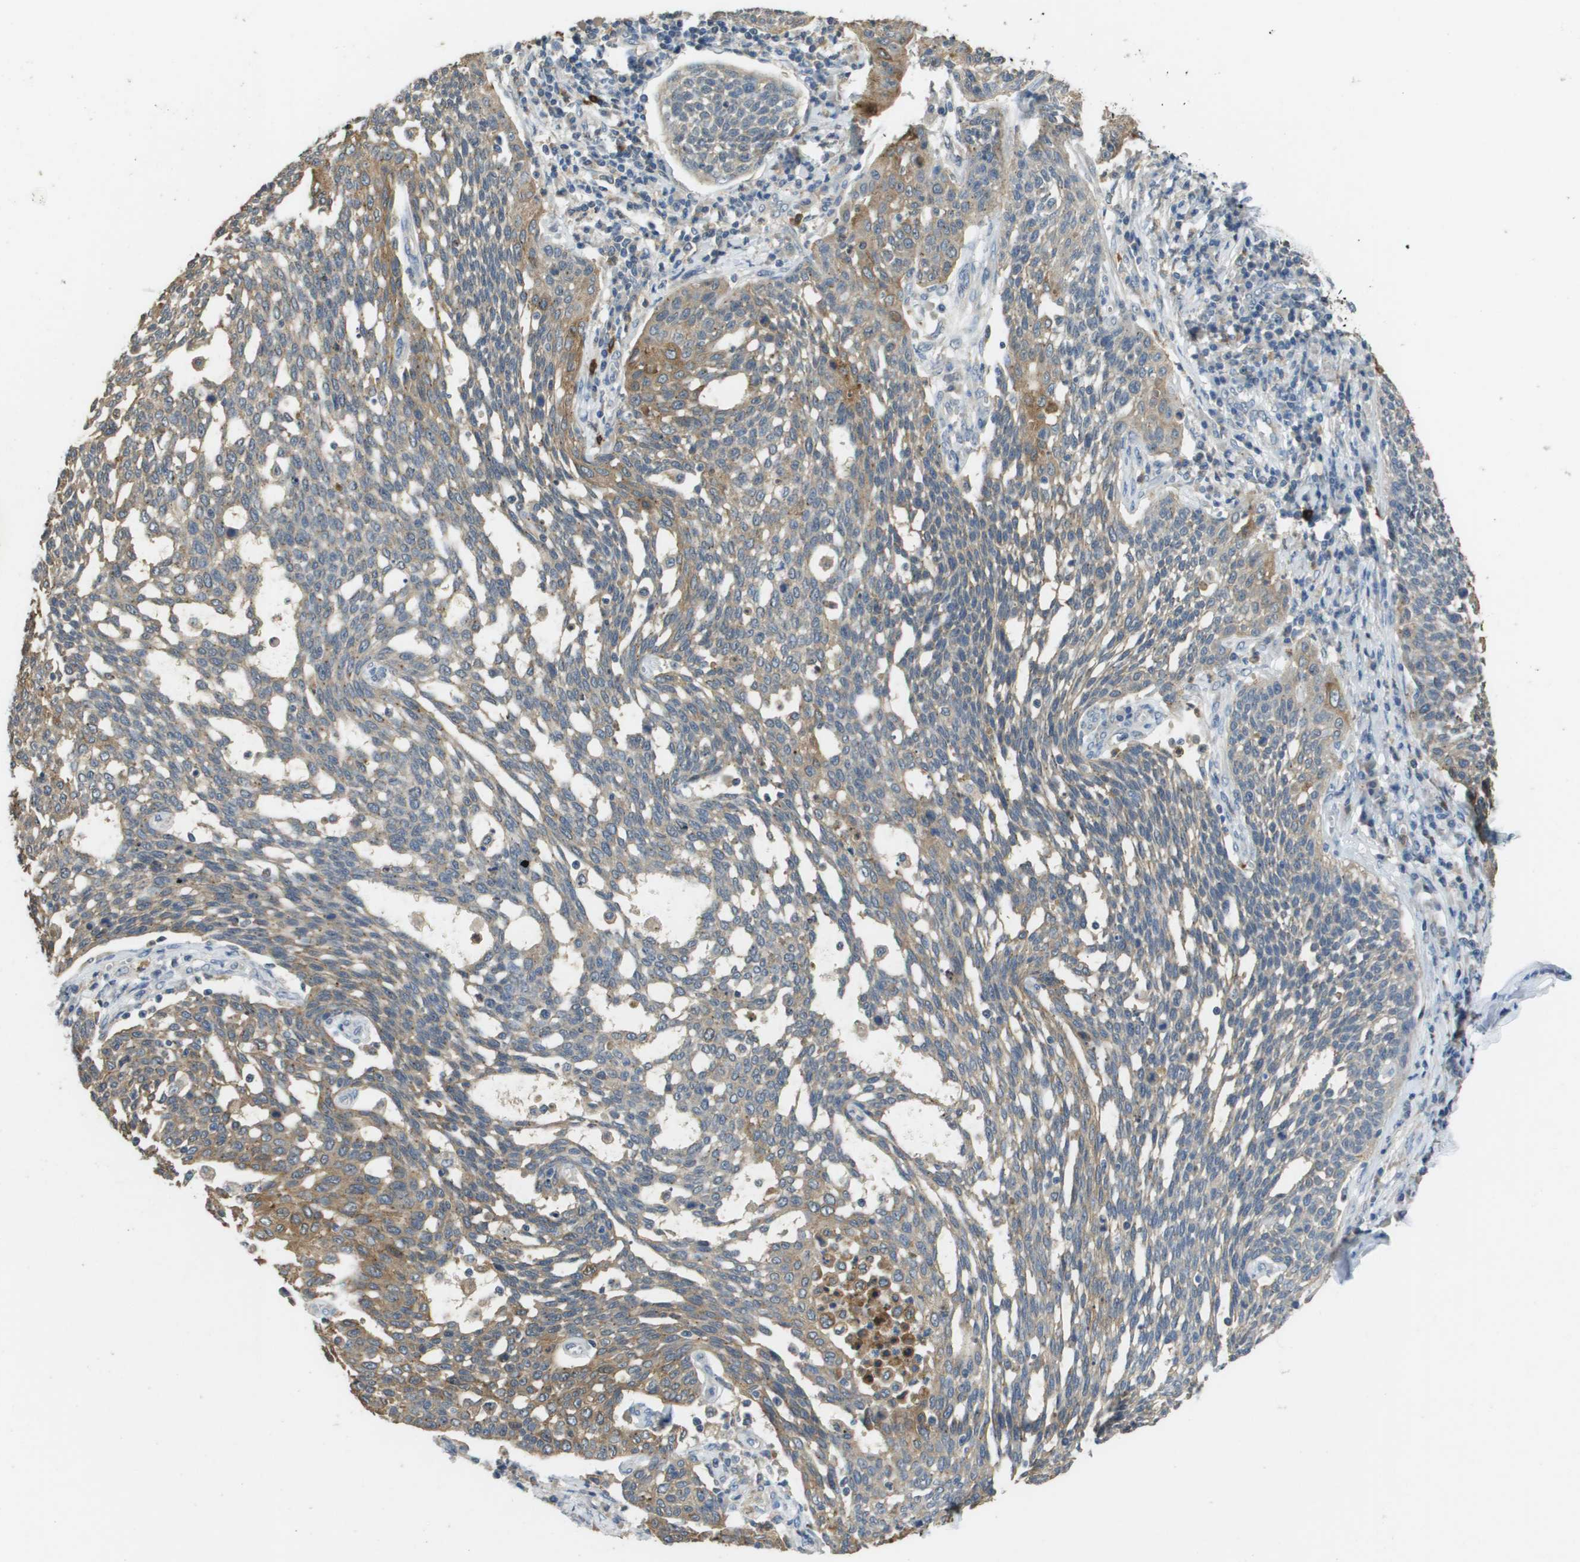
{"staining": {"intensity": "weak", "quantity": "25%-75%", "location": "cytoplasmic/membranous"}, "tissue": "cervical cancer", "cell_type": "Tumor cells", "image_type": "cancer", "snomed": [{"axis": "morphology", "description": "Squamous cell carcinoma, NOS"}, {"axis": "topography", "description": "Cervix"}], "caption": "Protein expression by immunohistochemistry (IHC) reveals weak cytoplasmic/membranous positivity in about 25%-75% of tumor cells in squamous cell carcinoma (cervical).", "gene": "RAB27B", "patient": {"sex": "female", "age": 34}}